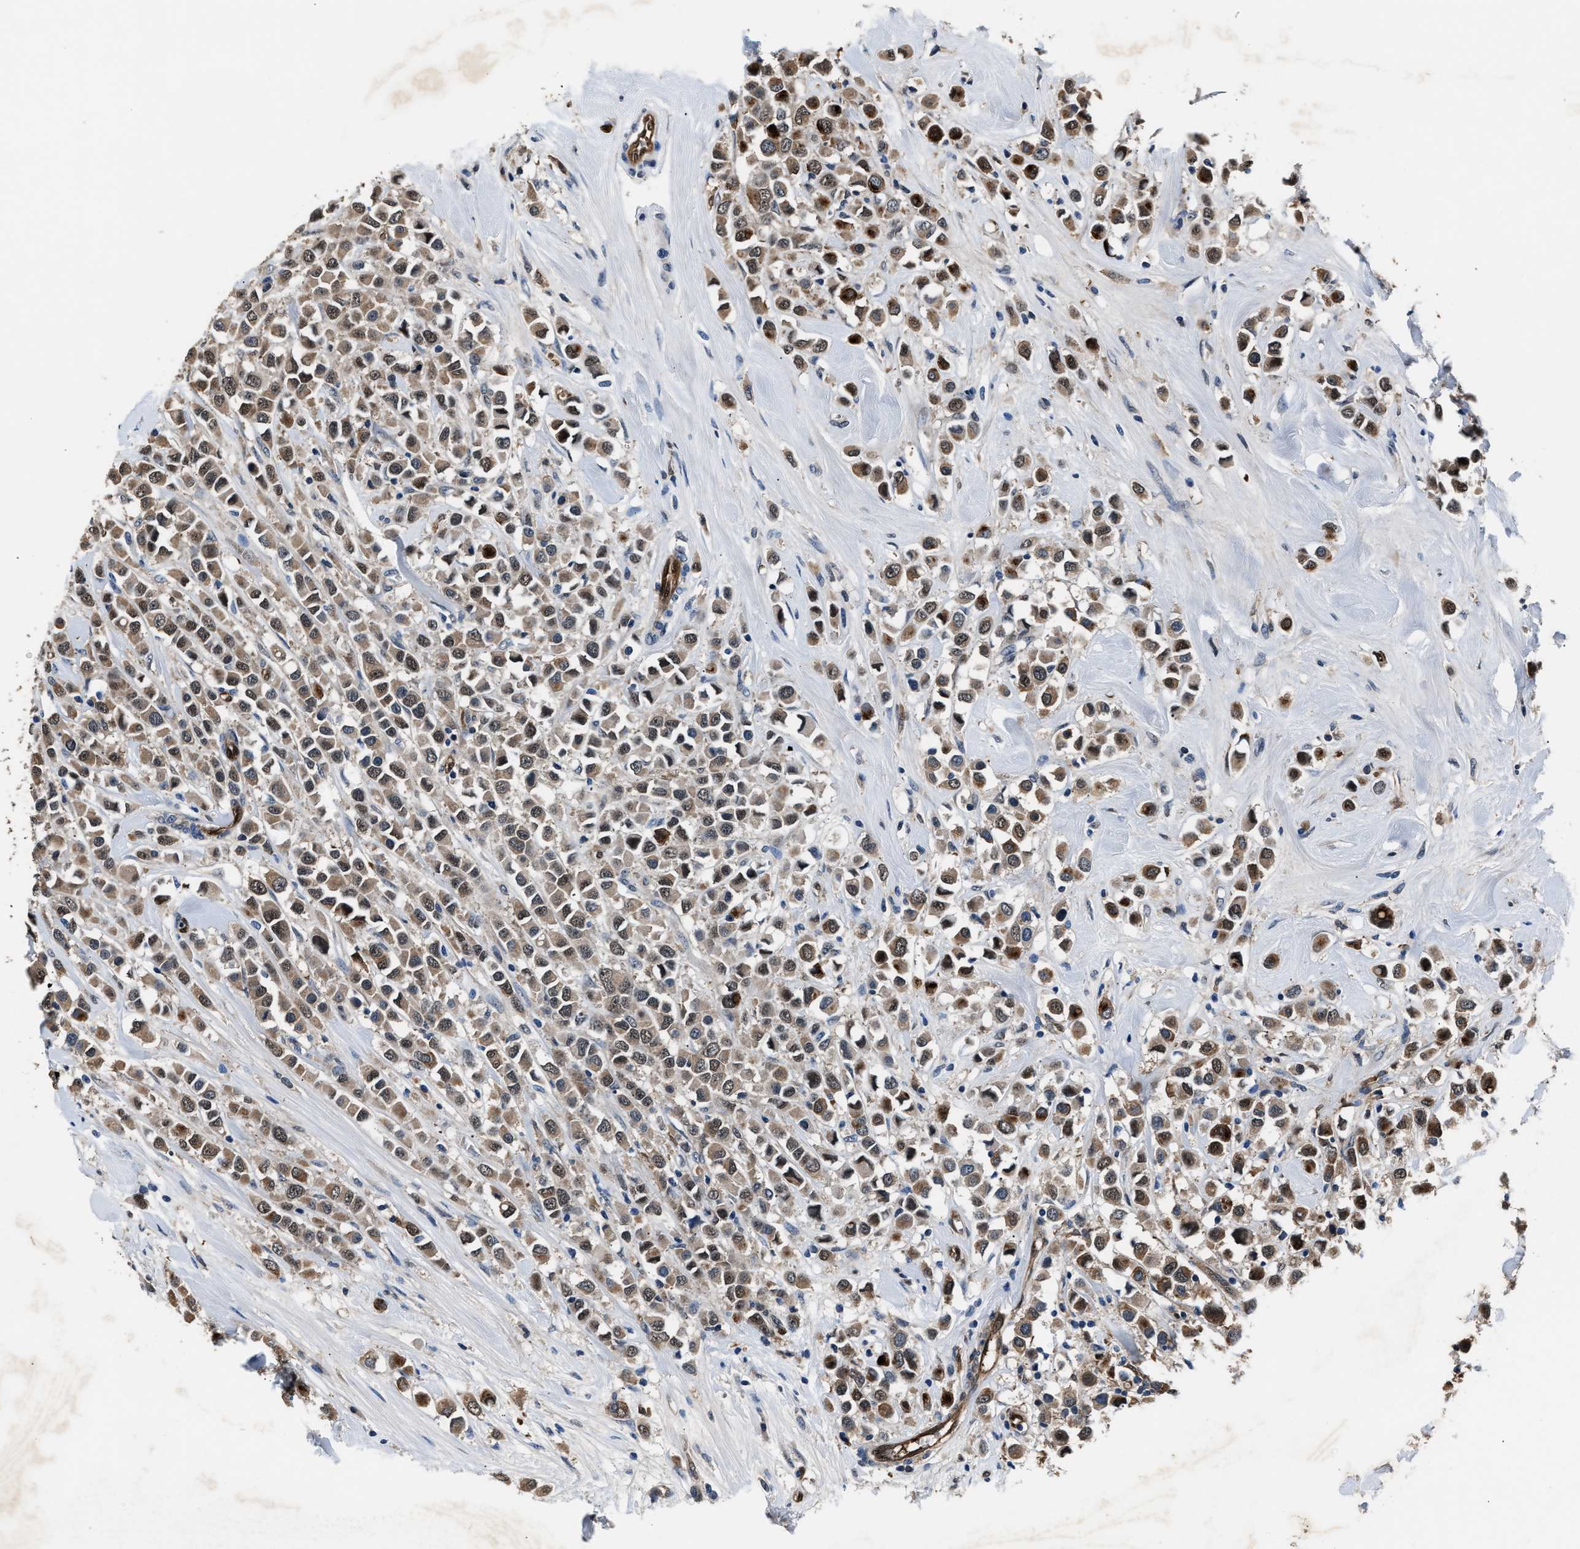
{"staining": {"intensity": "moderate", "quantity": ">75%", "location": "cytoplasmic/membranous,nuclear"}, "tissue": "breast cancer", "cell_type": "Tumor cells", "image_type": "cancer", "snomed": [{"axis": "morphology", "description": "Duct carcinoma"}, {"axis": "topography", "description": "Breast"}], "caption": "A high-resolution image shows immunohistochemistry staining of breast invasive ductal carcinoma, which exhibits moderate cytoplasmic/membranous and nuclear positivity in approximately >75% of tumor cells.", "gene": "PPA1", "patient": {"sex": "female", "age": 61}}